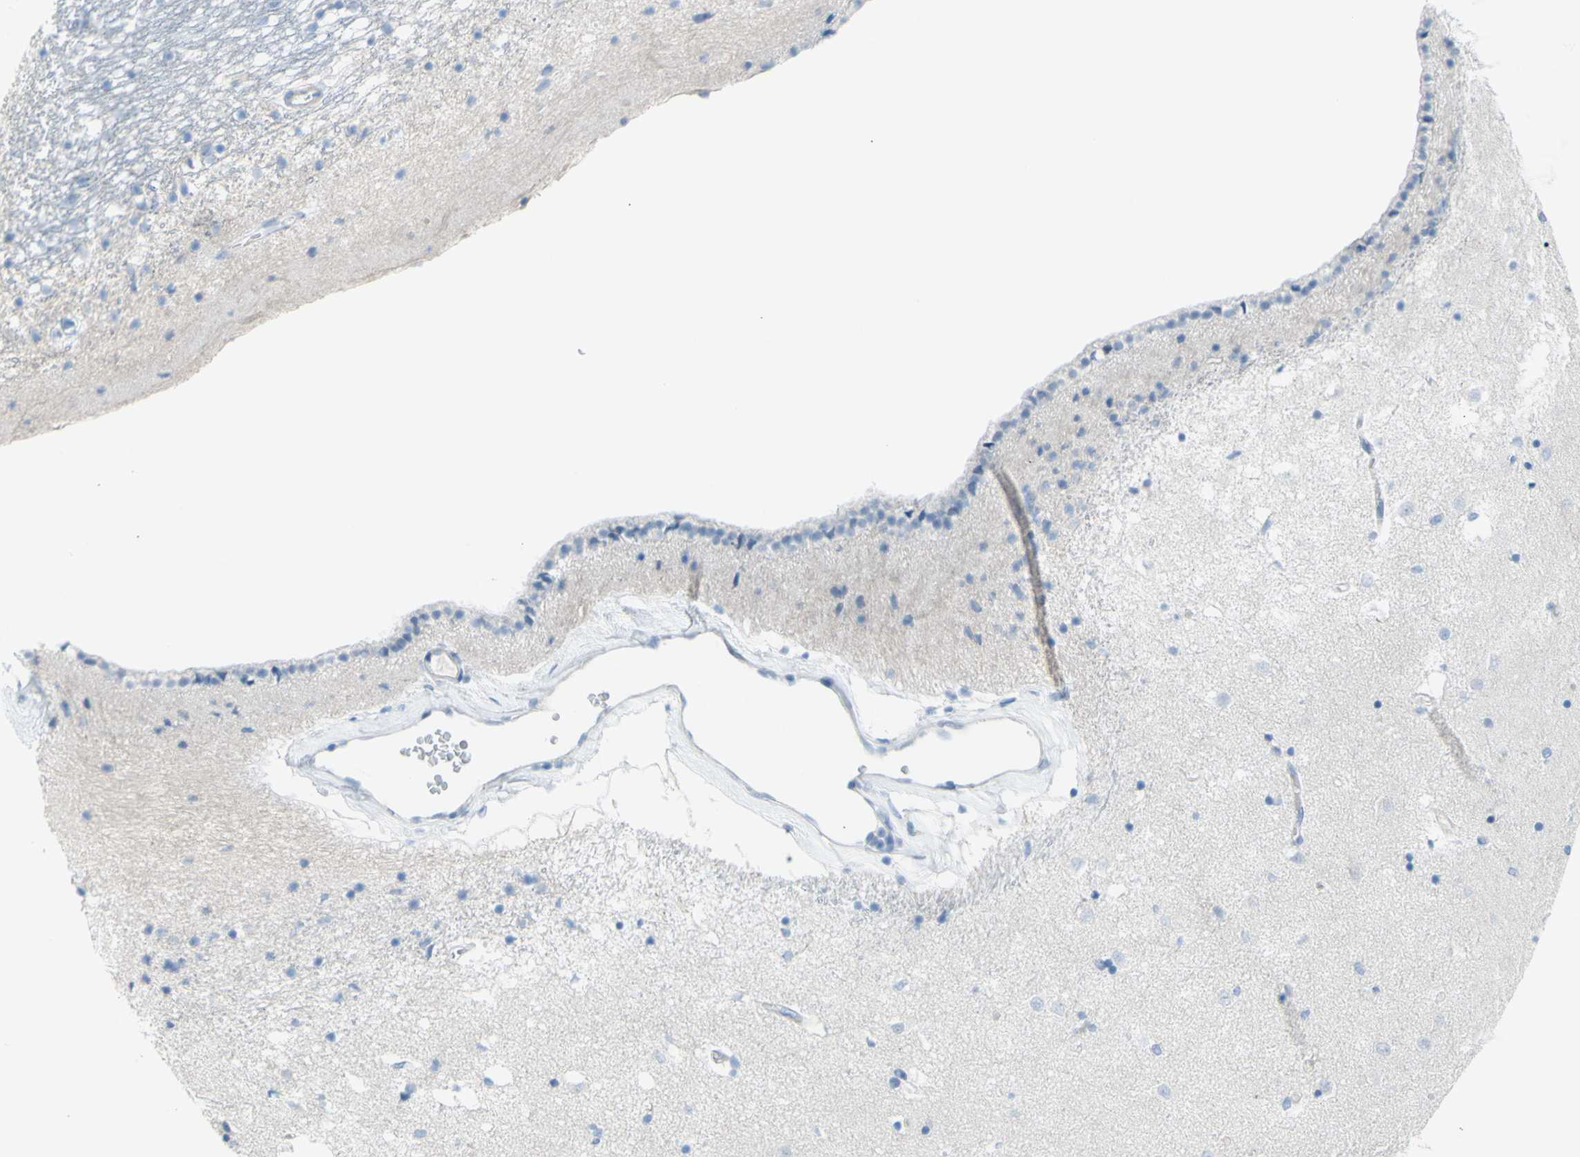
{"staining": {"intensity": "negative", "quantity": "none", "location": "none"}, "tissue": "caudate", "cell_type": "Glial cells", "image_type": "normal", "snomed": [{"axis": "morphology", "description": "Normal tissue, NOS"}, {"axis": "topography", "description": "Lateral ventricle wall"}], "caption": "Protein analysis of normal caudate demonstrates no significant expression in glial cells. (DAB (3,3'-diaminobenzidine) immunohistochemistry (IHC) visualized using brightfield microscopy, high magnification).", "gene": "TFPI2", "patient": {"sex": "female", "age": 54}}